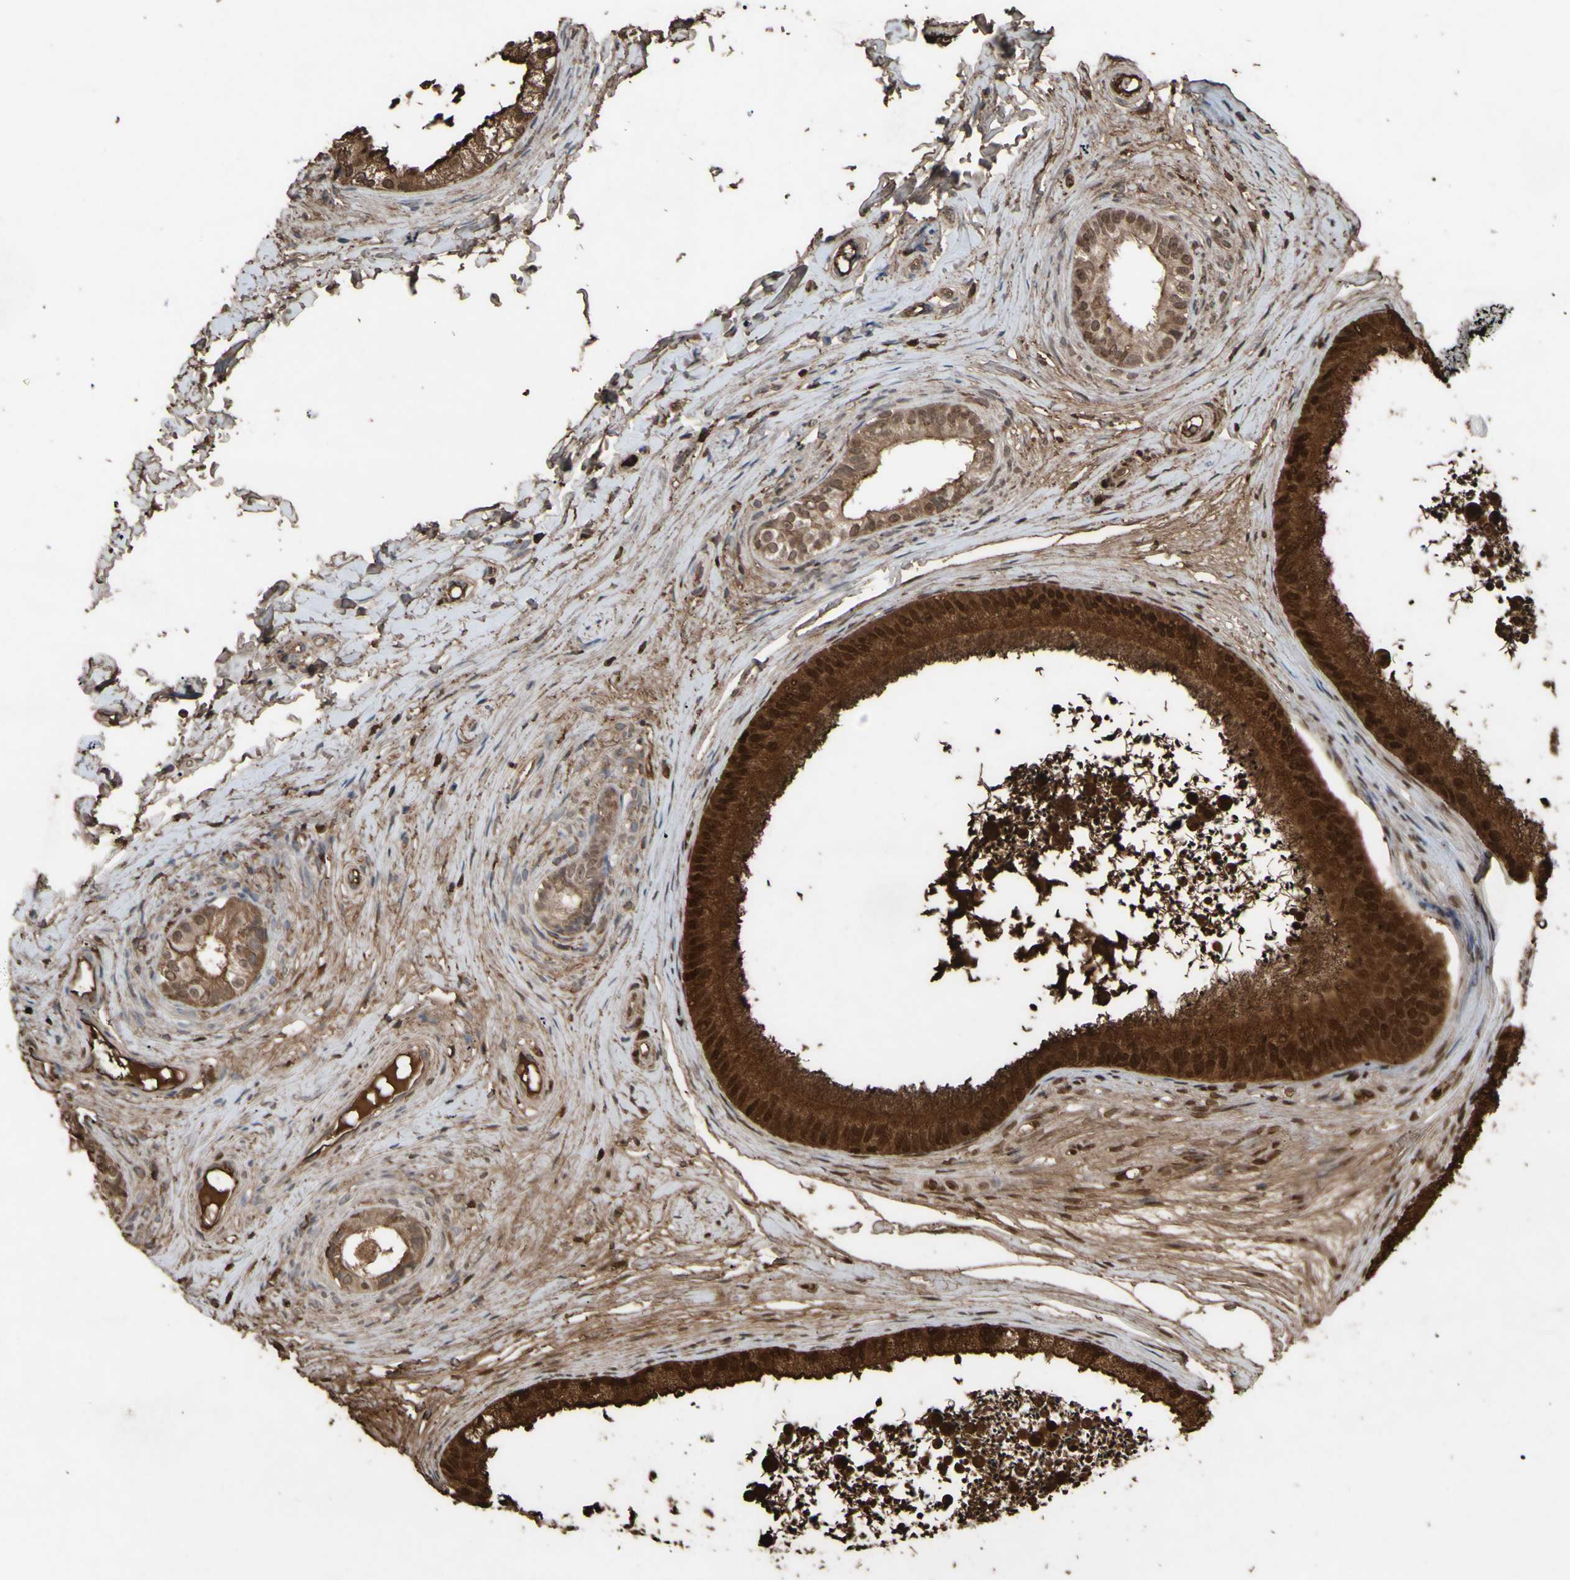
{"staining": {"intensity": "strong", "quantity": "25%-75%", "location": "cytoplasmic/membranous"}, "tissue": "epididymis", "cell_type": "Glandular cells", "image_type": "normal", "snomed": [{"axis": "morphology", "description": "Normal tissue, NOS"}, {"axis": "topography", "description": "Epididymis"}], "caption": "This photomicrograph exhibits unremarkable epididymis stained with IHC to label a protein in brown. The cytoplasmic/membranous of glandular cells show strong positivity for the protein. Nuclei are counter-stained blue.", "gene": "PTGDS", "patient": {"sex": "male", "age": 56}}